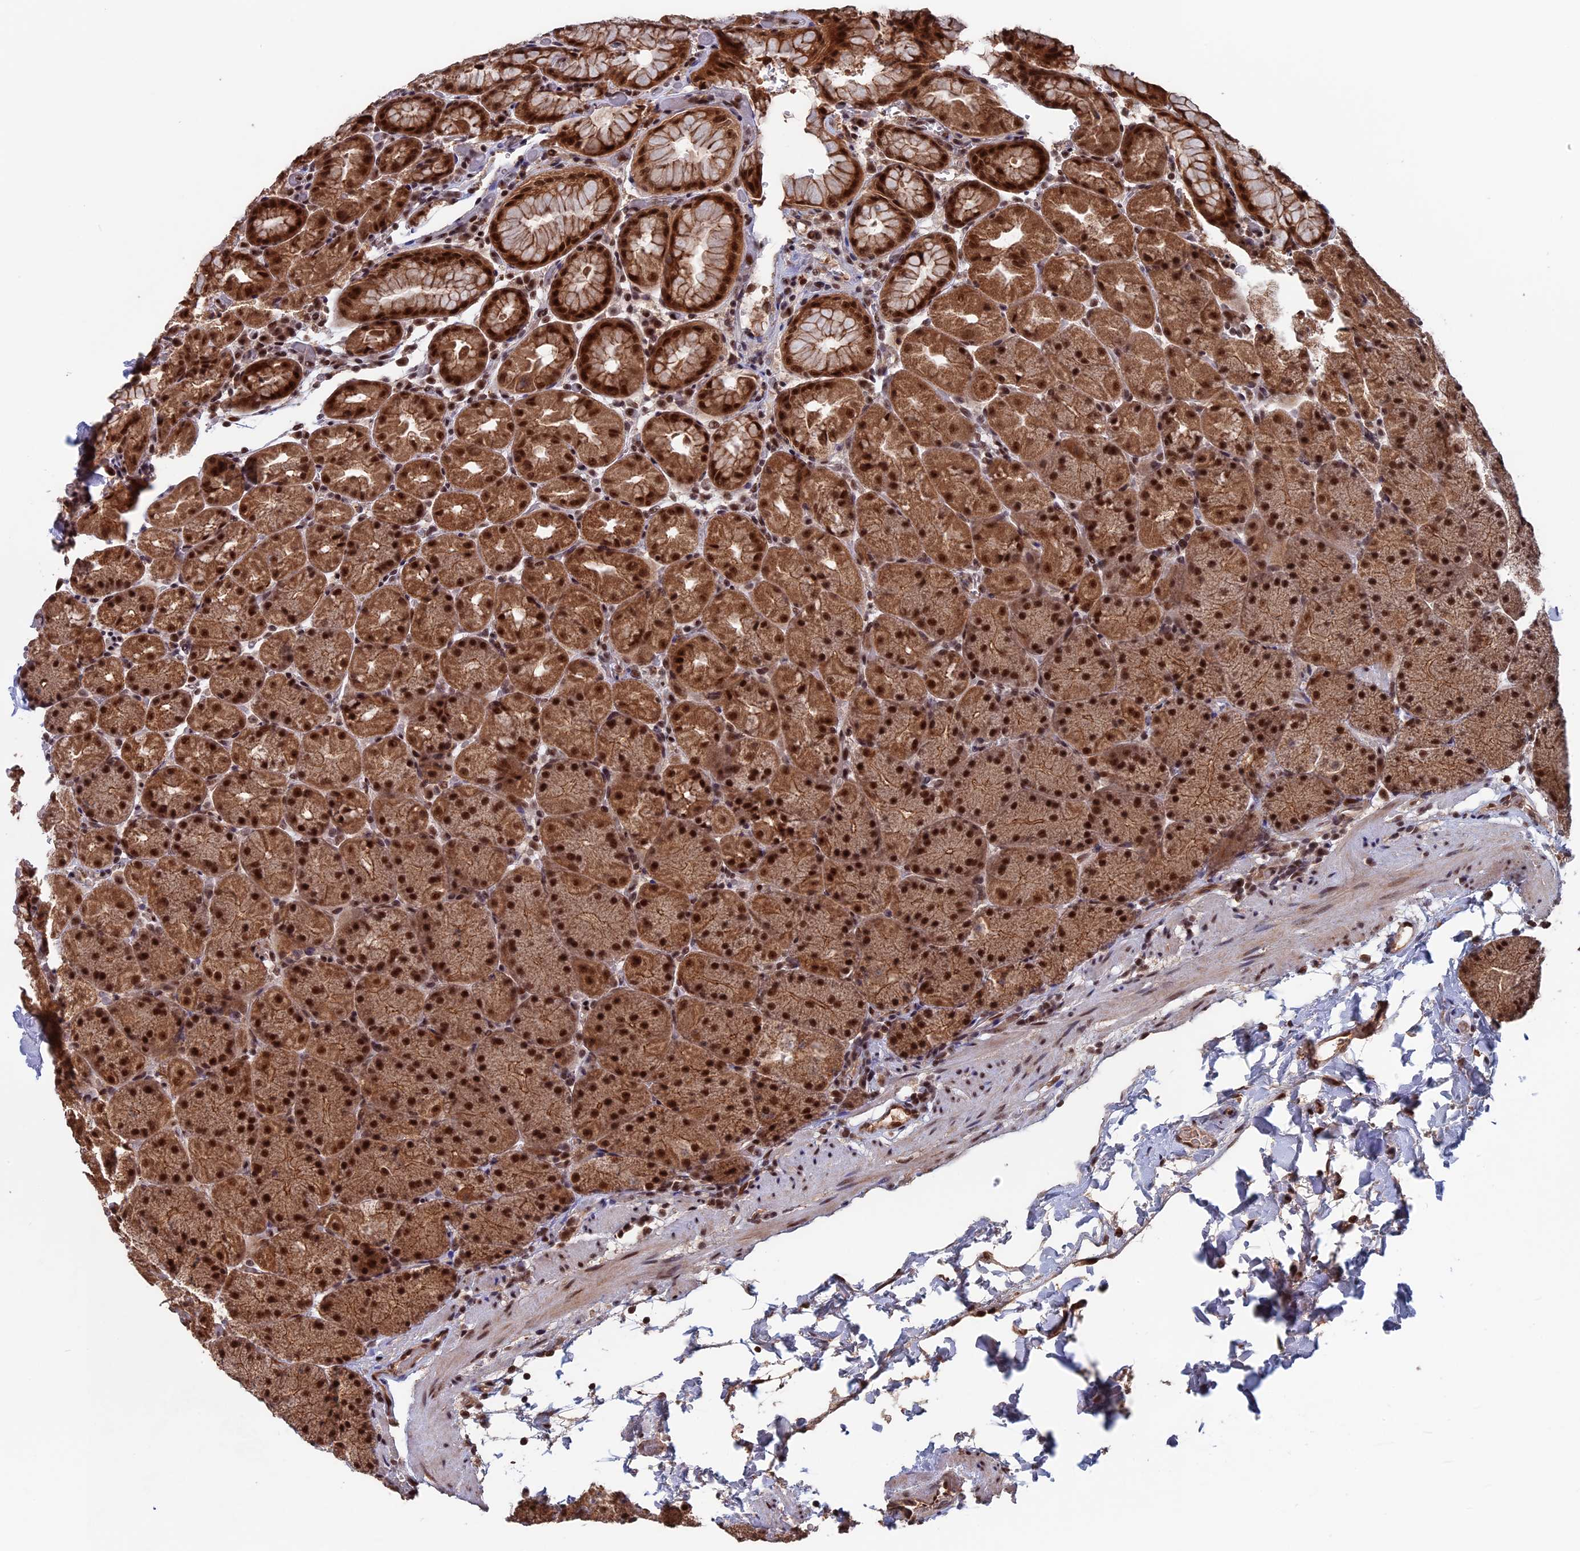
{"staining": {"intensity": "strong", "quantity": ">75%", "location": "cytoplasmic/membranous,nuclear"}, "tissue": "stomach", "cell_type": "Glandular cells", "image_type": "normal", "snomed": [{"axis": "morphology", "description": "Normal tissue, NOS"}, {"axis": "topography", "description": "Stomach, upper"}, {"axis": "topography", "description": "Stomach, lower"}], "caption": "A high-resolution image shows immunohistochemistry (IHC) staining of benign stomach, which exhibits strong cytoplasmic/membranous,nuclear expression in about >75% of glandular cells. The protein is shown in brown color, while the nuclei are stained blue.", "gene": "CACTIN", "patient": {"sex": "male", "age": 67}}